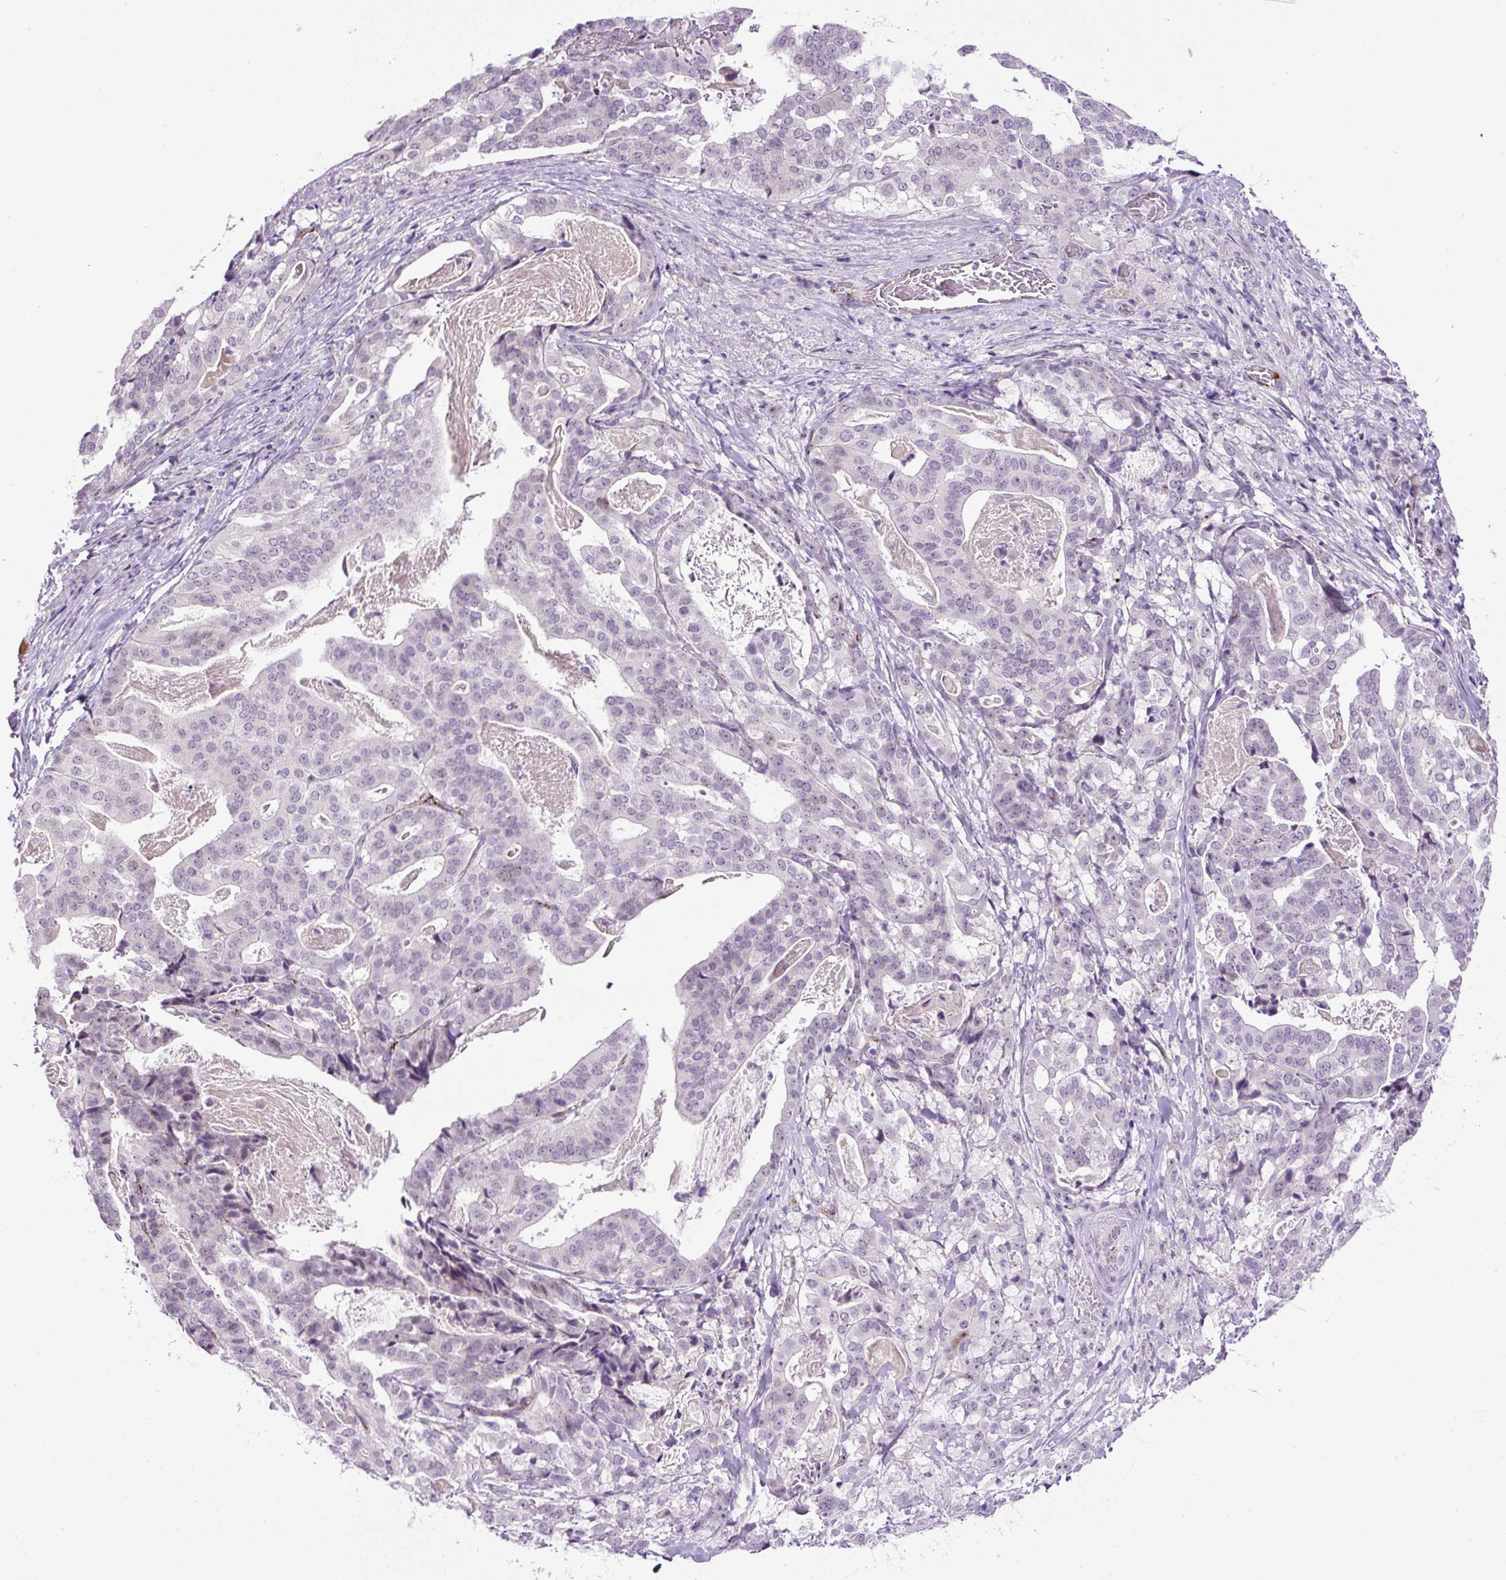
{"staining": {"intensity": "negative", "quantity": "none", "location": "none"}, "tissue": "stomach cancer", "cell_type": "Tumor cells", "image_type": "cancer", "snomed": [{"axis": "morphology", "description": "Adenocarcinoma, NOS"}, {"axis": "topography", "description": "Stomach"}], "caption": "Immunohistochemical staining of stomach cancer (adenocarcinoma) shows no significant staining in tumor cells. (DAB (3,3'-diaminobenzidine) IHC with hematoxylin counter stain).", "gene": "LEFTY2", "patient": {"sex": "male", "age": 48}}